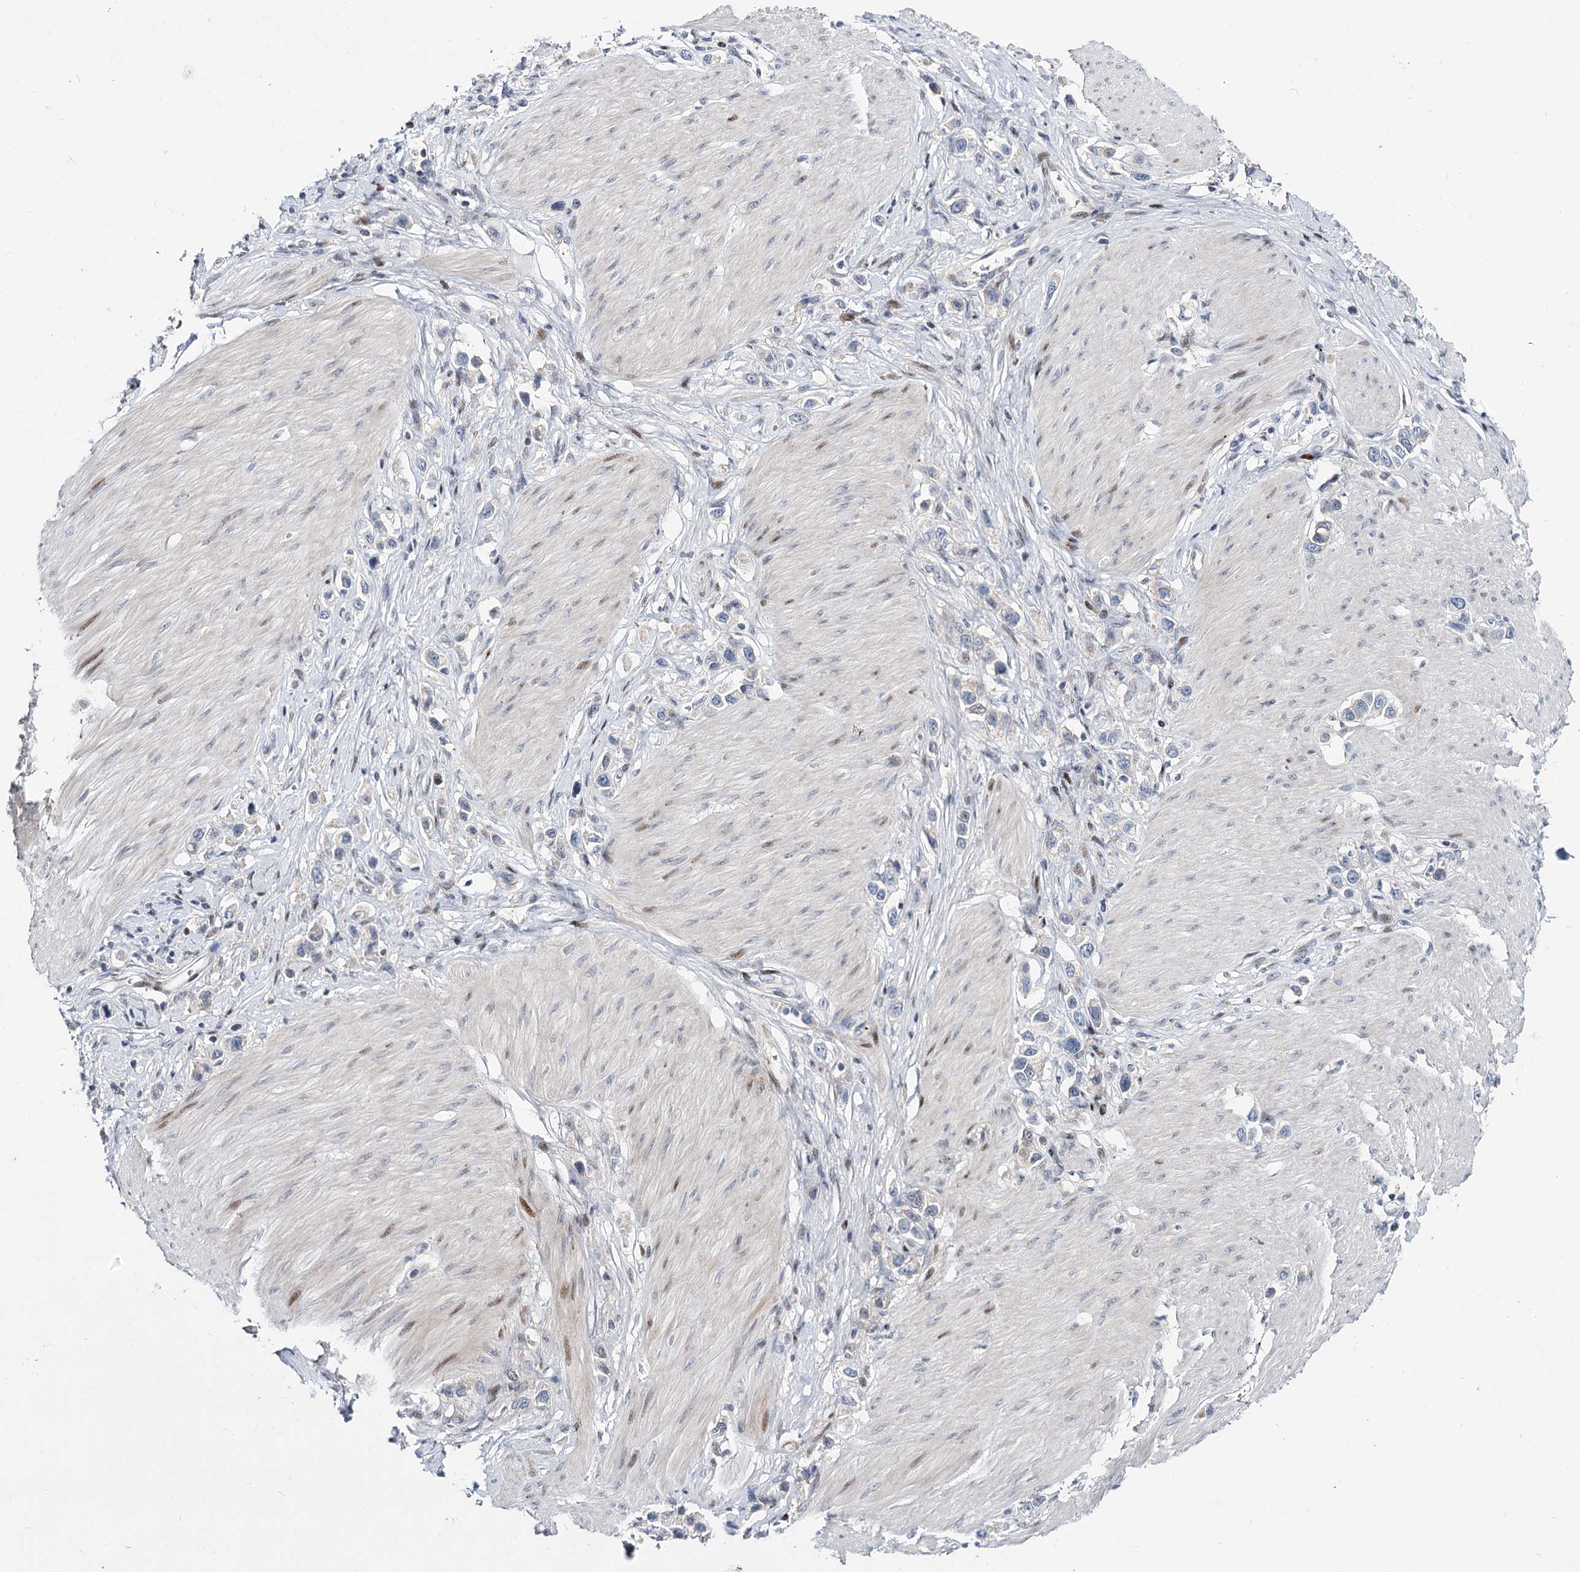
{"staining": {"intensity": "negative", "quantity": "none", "location": "none"}, "tissue": "stomach cancer", "cell_type": "Tumor cells", "image_type": "cancer", "snomed": [{"axis": "morphology", "description": "Normal tissue, NOS"}, {"axis": "morphology", "description": "Adenocarcinoma, NOS"}, {"axis": "topography", "description": "Stomach, upper"}, {"axis": "topography", "description": "Stomach"}], "caption": "Protein analysis of stomach cancer demonstrates no significant expression in tumor cells. (DAB IHC, high magnification).", "gene": "ITFG2", "patient": {"sex": "female", "age": 65}}